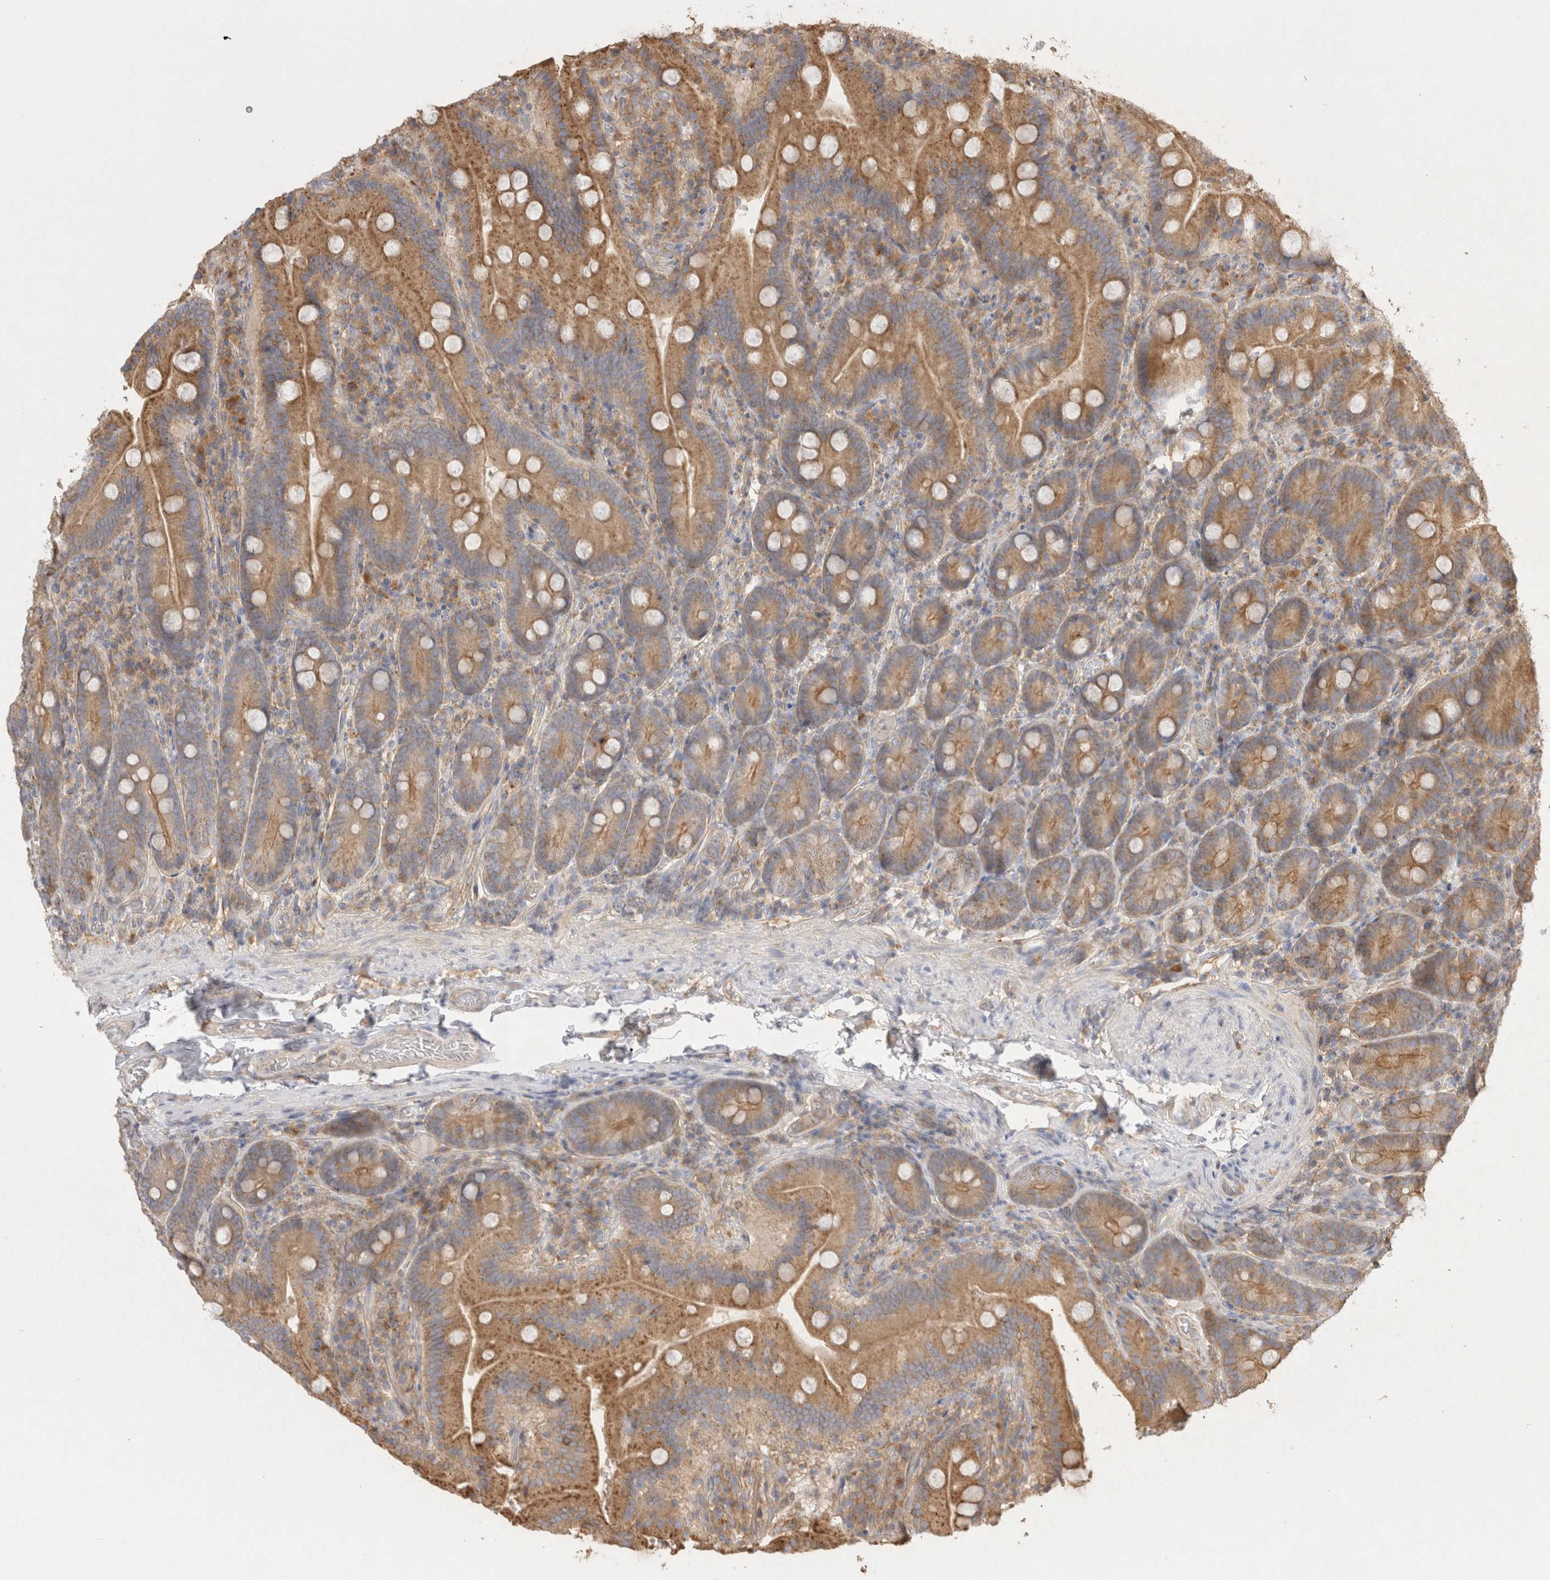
{"staining": {"intensity": "moderate", "quantity": ">75%", "location": "cytoplasmic/membranous"}, "tissue": "duodenum", "cell_type": "Glandular cells", "image_type": "normal", "snomed": [{"axis": "morphology", "description": "Normal tissue, NOS"}, {"axis": "topography", "description": "Duodenum"}], "caption": "A micrograph of human duodenum stained for a protein displays moderate cytoplasmic/membranous brown staining in glandular cells.", "gene": "CHMP6", "patient": {"sex": "female", "age": 62}}